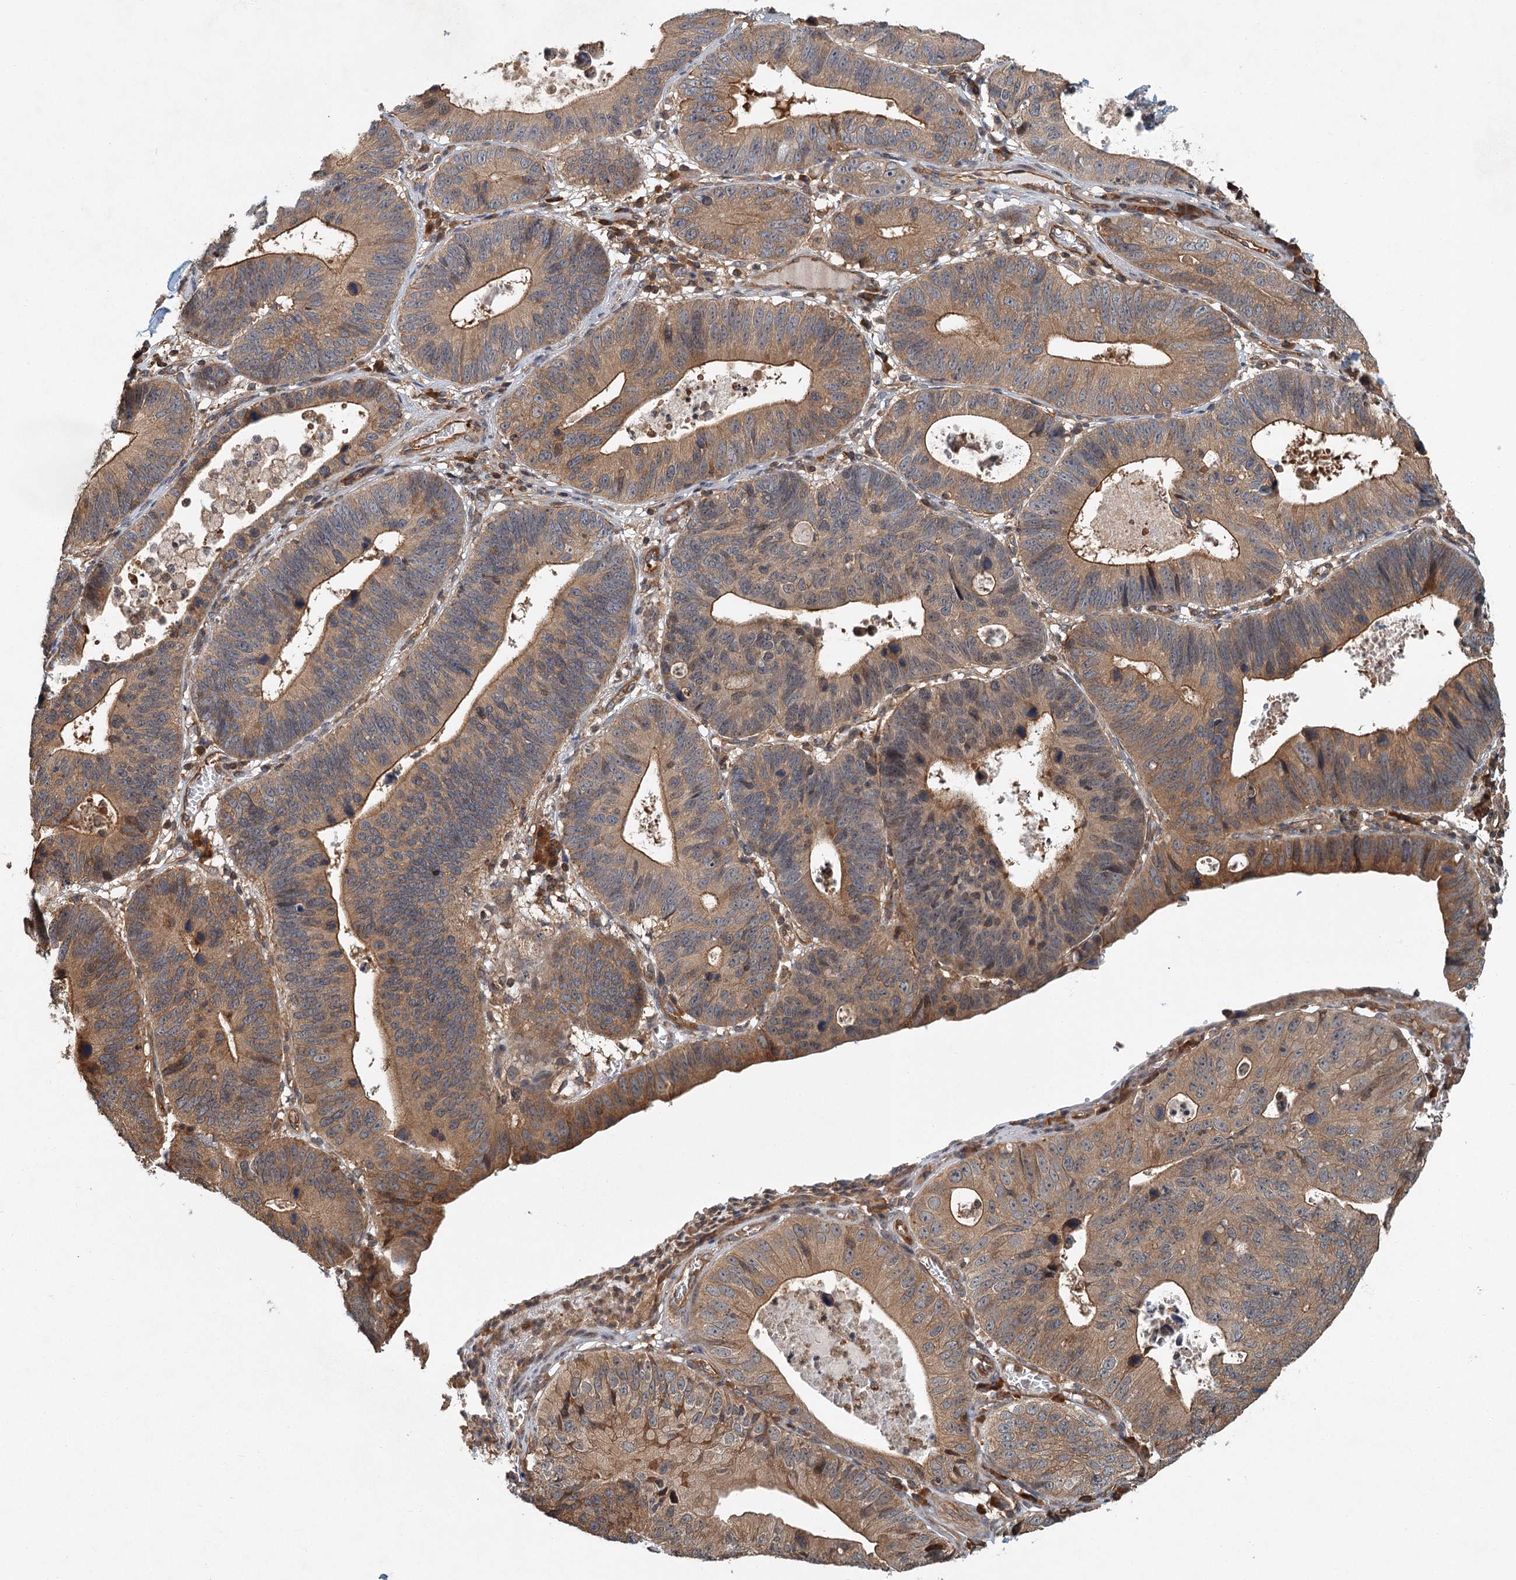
{"staining": {"intensity": "moderate", "quantity": ">75%", "location": "cytoplasmic/membranous"}, "tissue": "stomach cancer", "cell_type": "Tumor cells", "image_type": "cancer", "snomed": [{"axis": "morphology", "description": "Adenocarcinoma, NOS"}, {"axis": "topography", "description": "Stomach"}], "caption": "Protein expression analysis of stomach adenocarcinoma demonstrates moderate cytoplasmic/membranous staining in approximately >75% of tumor cells.", "gene": "ZNF527", "patient": {"sex": "male", "age": 59}}